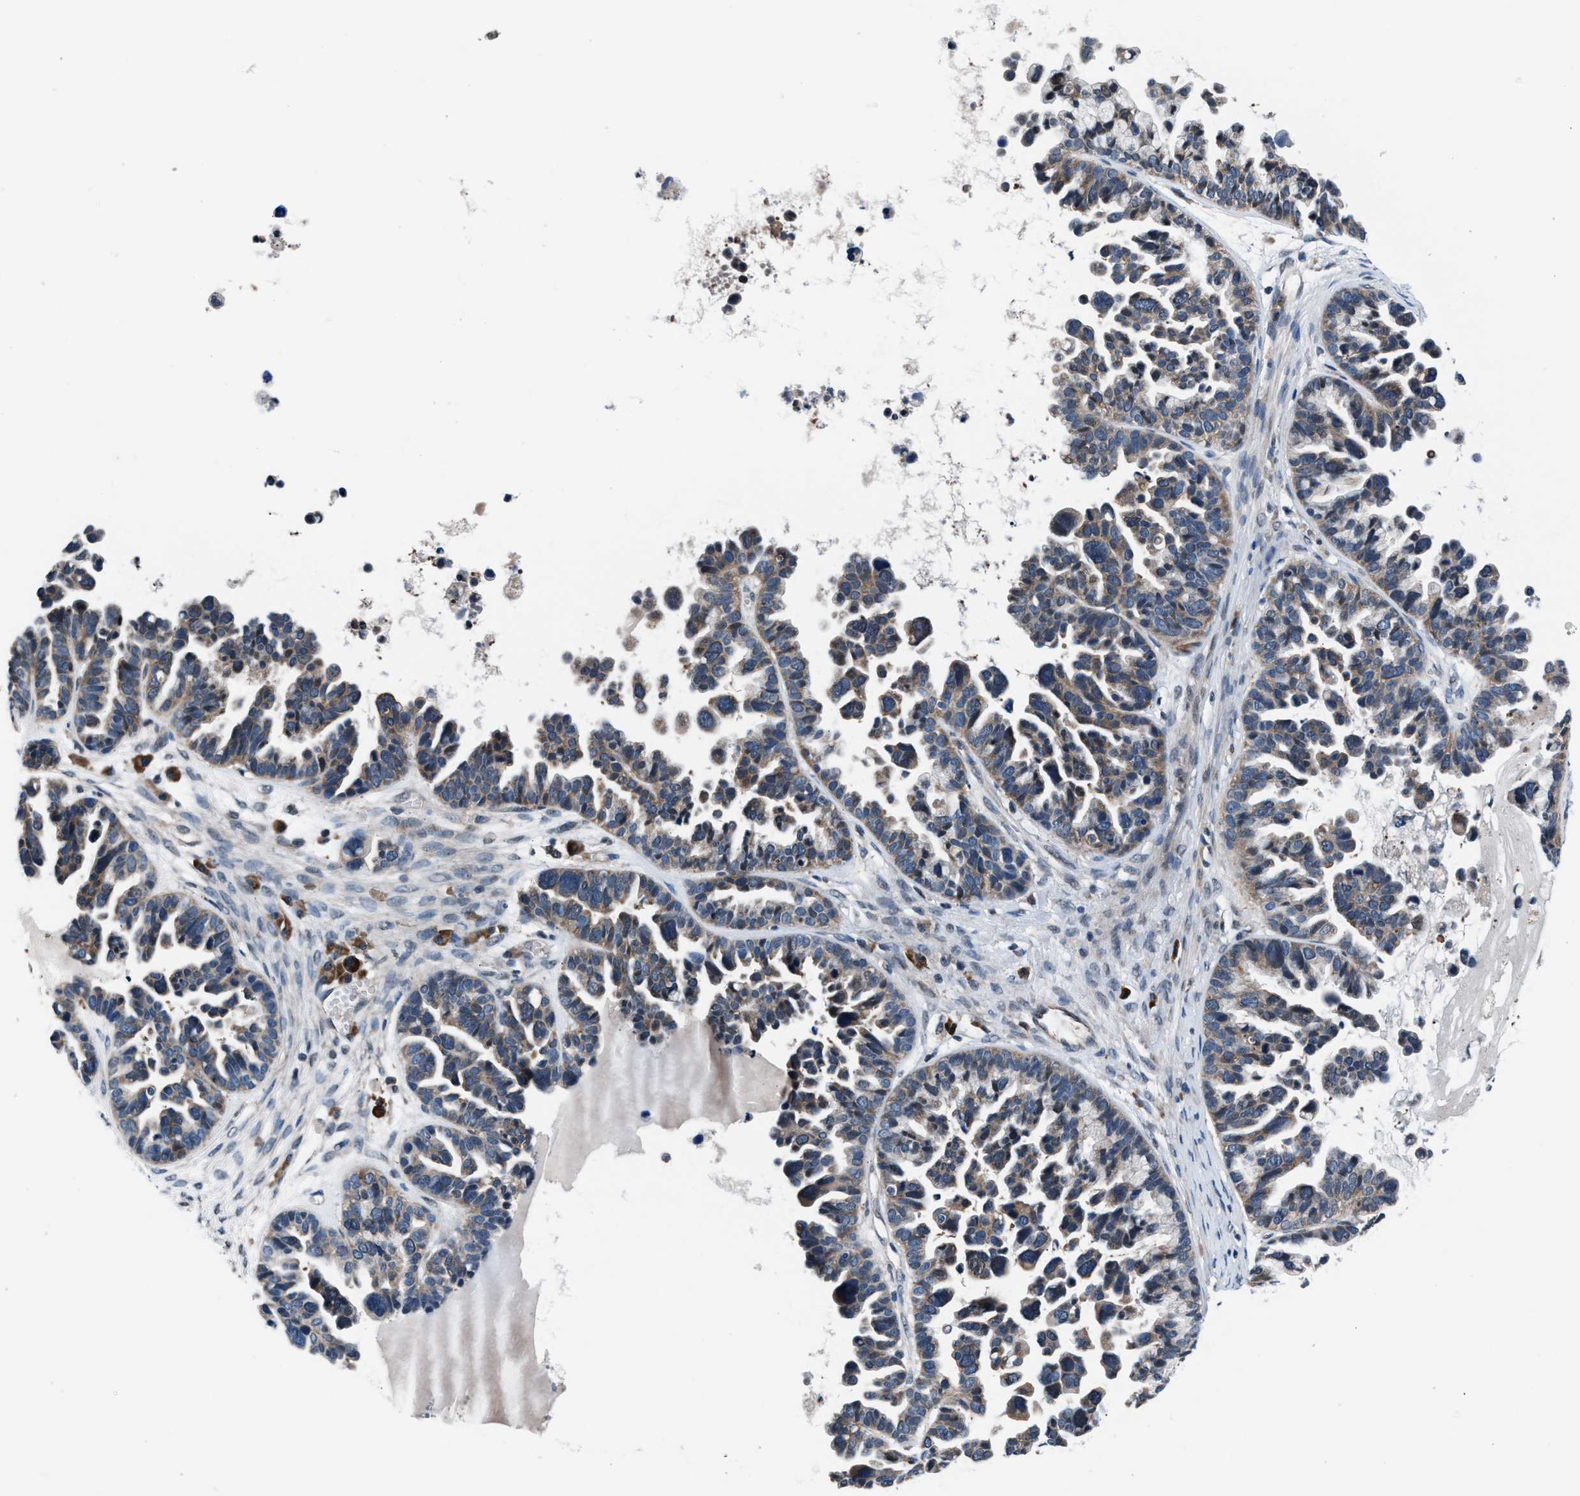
{"staining": {"intensity": "weak", "quantity": ">75%", "location": "cytoplasmic/membranous"}, "tissue": "ovarian cancer", "cell_type": "Tumor cells", "image_type": "cancer", "snomed": [{"axis": "morphology", "description": "Cystadenocarcinoma, serous, NOS"}, {"axis": "topography", "description": "Ovary"}], "caption": "High-magnification brightfield microscopy of ovarian cancer stained with DAB (3,3'-diaminobenzidine) (brown) and counterstained with hematoxylin (blue). tumor cells exhibit weak cytoplasmic/membranous staining is identified in approximately>75% of cells.", "gene": "PRPSAP2", "patient": {"sex": "female", "age": 56}}